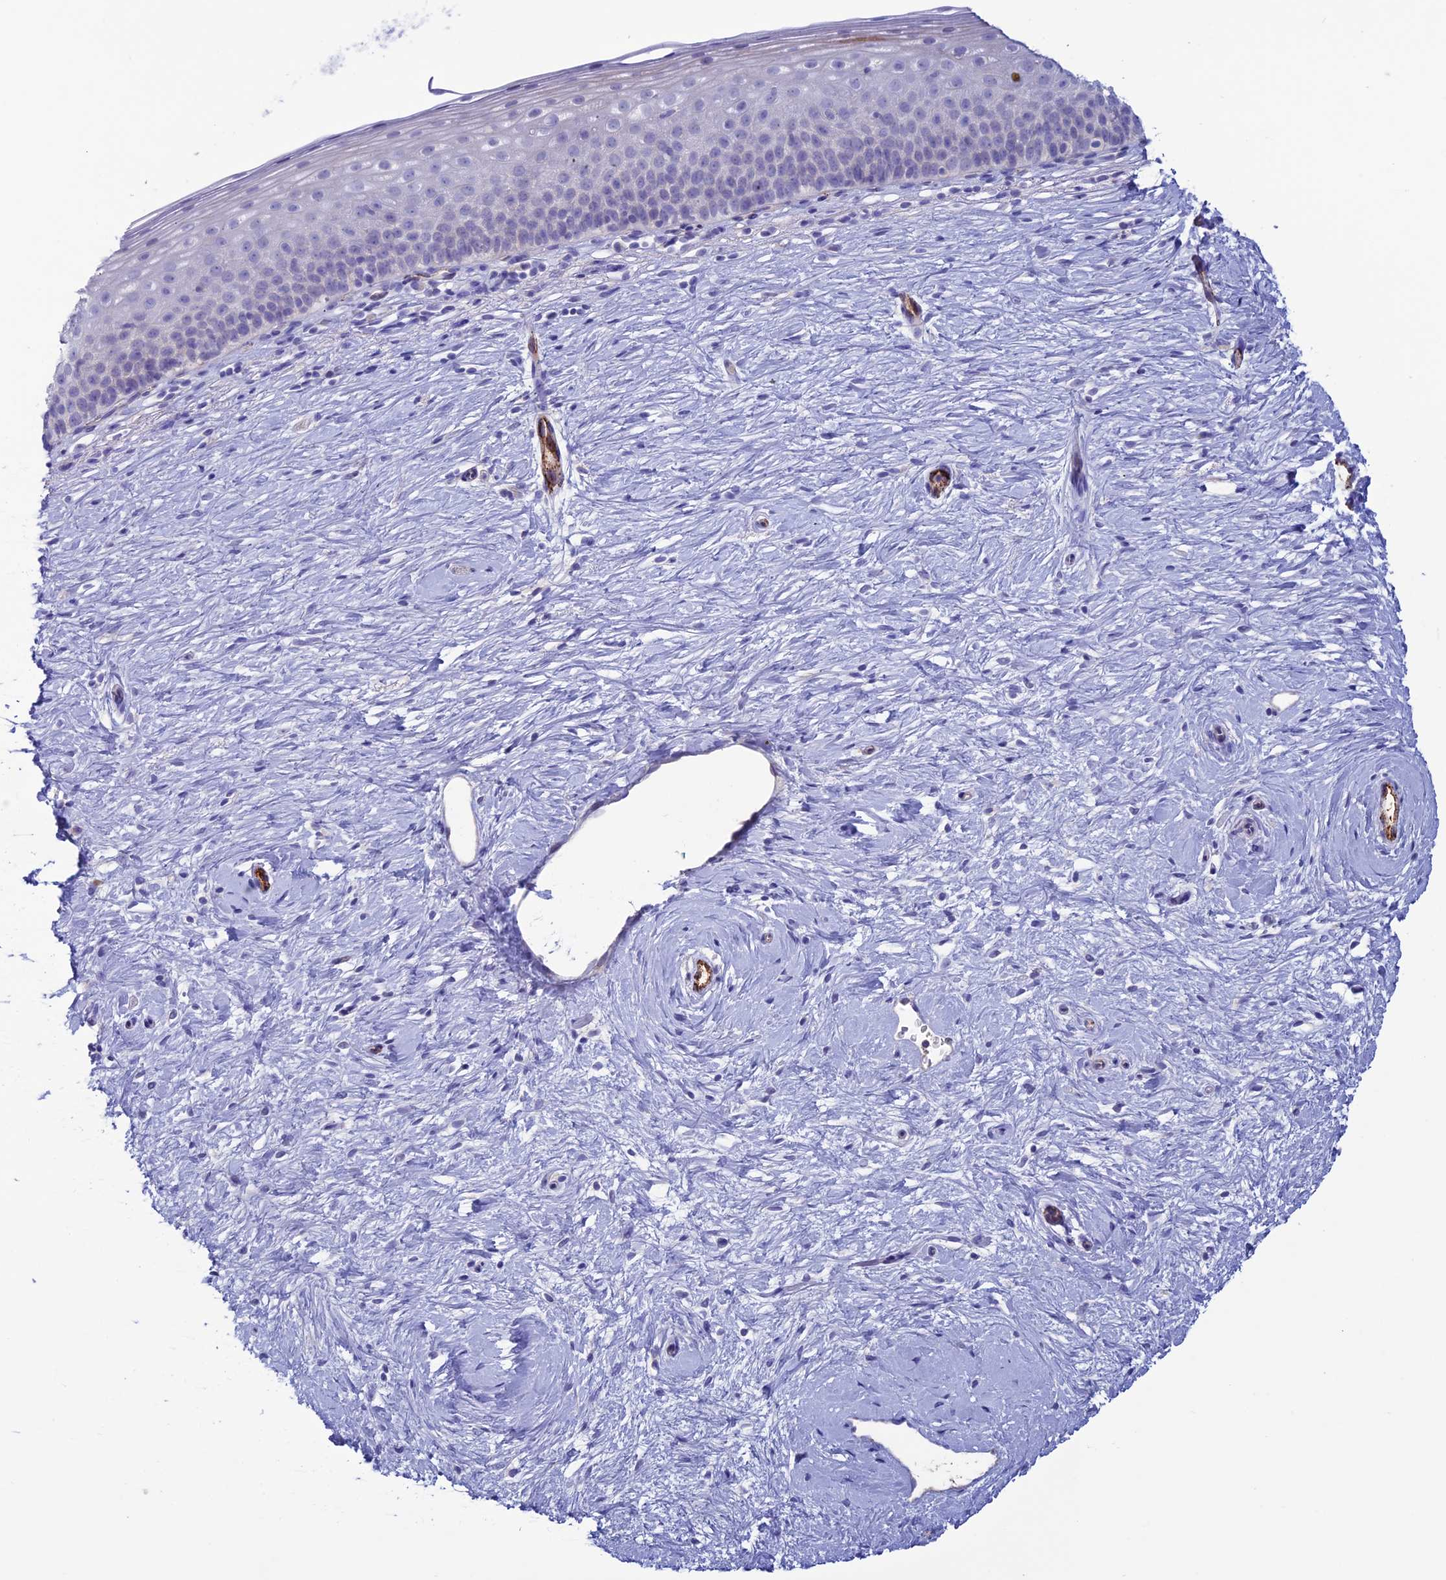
{"staining": {"intensity": "negative", "quantity": "none", "location": "none"}, "tissue": "cervix", "cell_type": "Glandular cells", "image_type": "normal", "snomed": [{"axis": "morphology", "description": "Normal tissue, NOS"}, {"axis": "topography", "description": "Cervix"}], "caption": "Immunohistochemistry of benign cervix shows no positivity in glandular cells.", "gene": "CDC42EP5", "patient": {"sex": "female", "age": 57}}